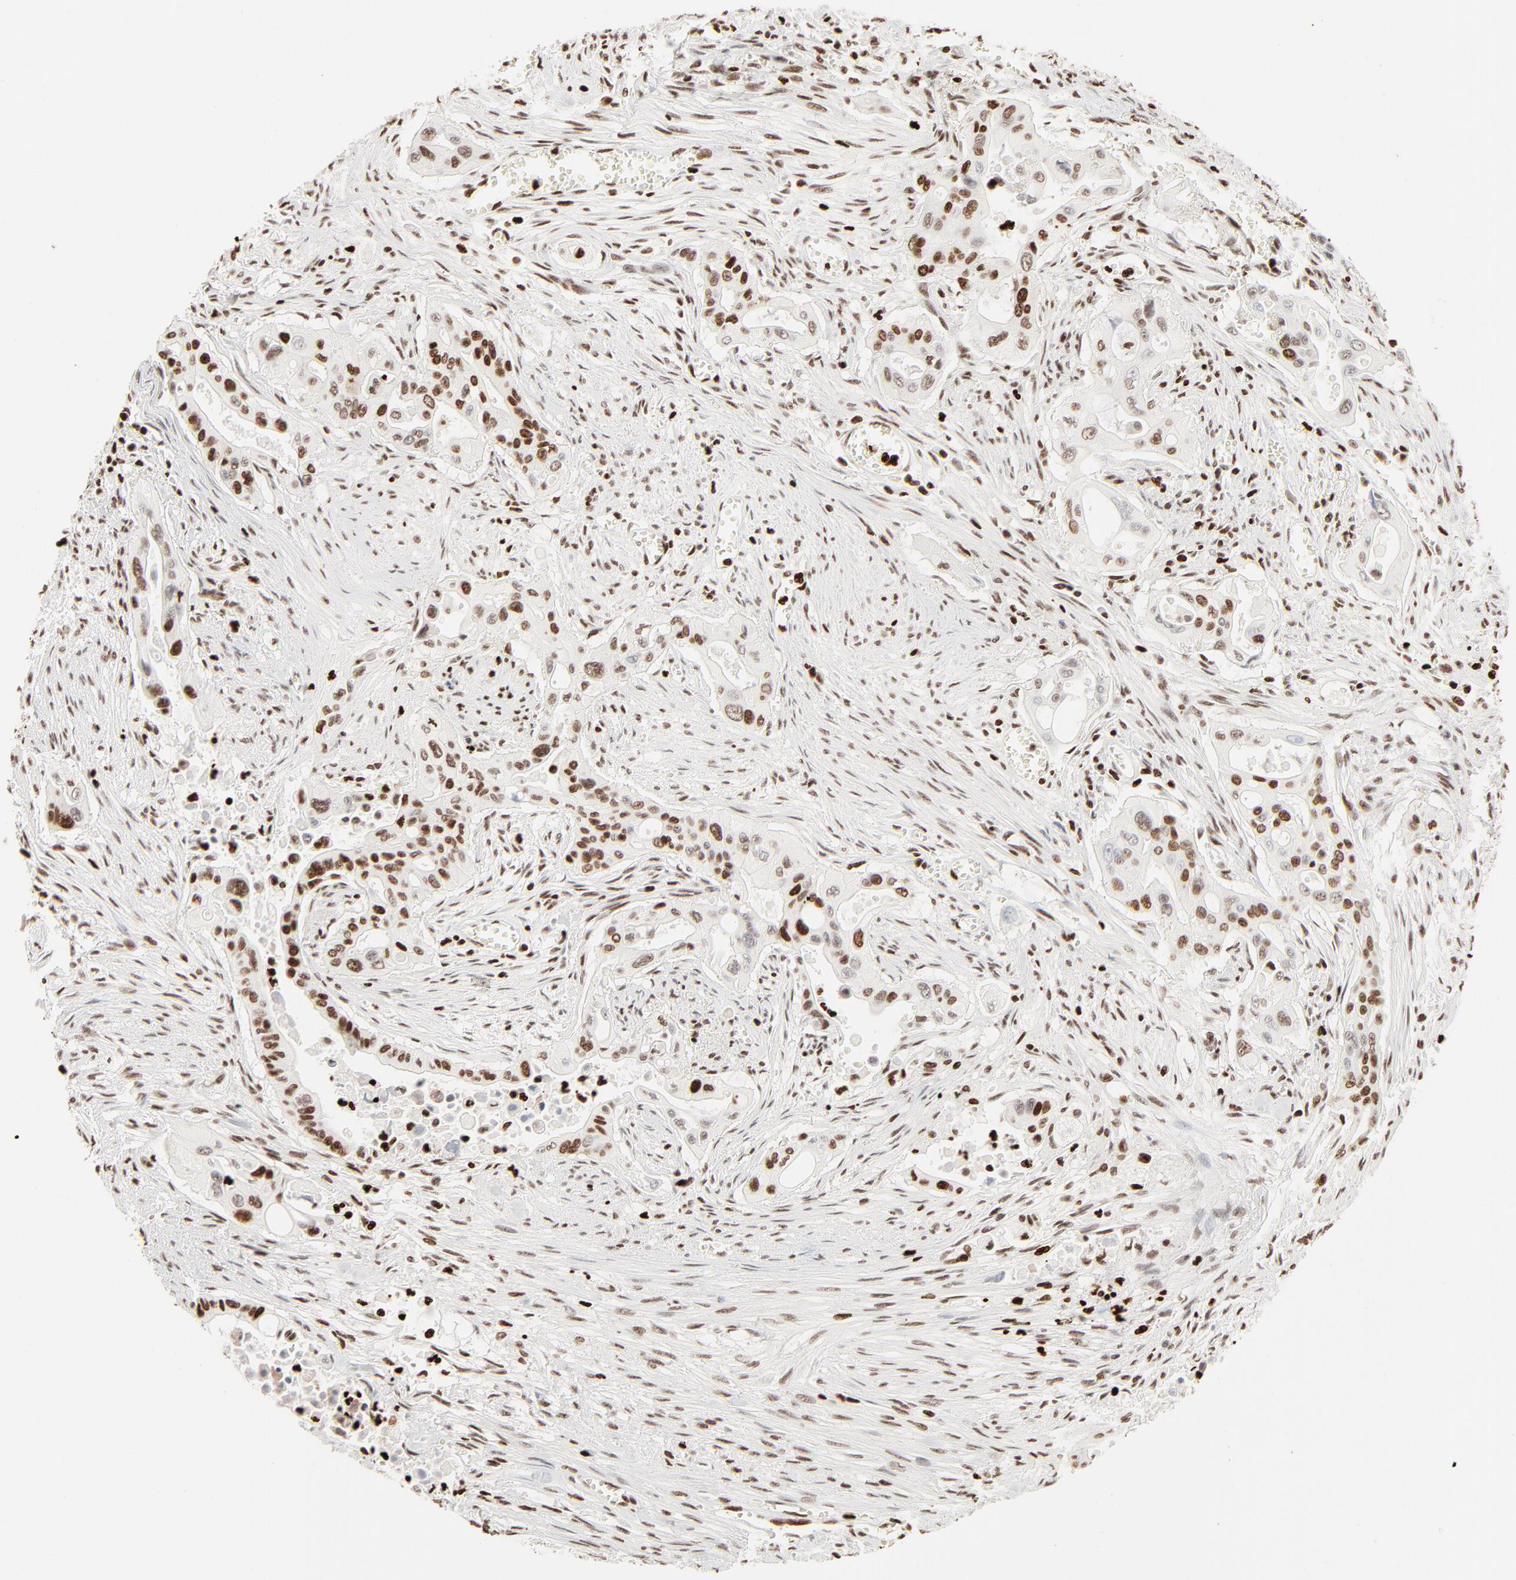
{"staining": {"intensity": "moderate", "quantity": ">75%", "location": "nuclear"}, "tissue": "pancreatic cancer", "cell_type": "Tumor cells", "image_type": "cancer", "snomed": [{"axis": "morphology", "description": "Adenocarcinoma, NOS"}, {"axis": "topography", "description": "Pancreas"}], "caption": "The image shows a brown stain indicating the presence of a protein in the nuclear of tumor cells in adenocarcinoma (pancreatic).", "gene": "HMGB2", "patient": {"sex": "male", "age": 77}}